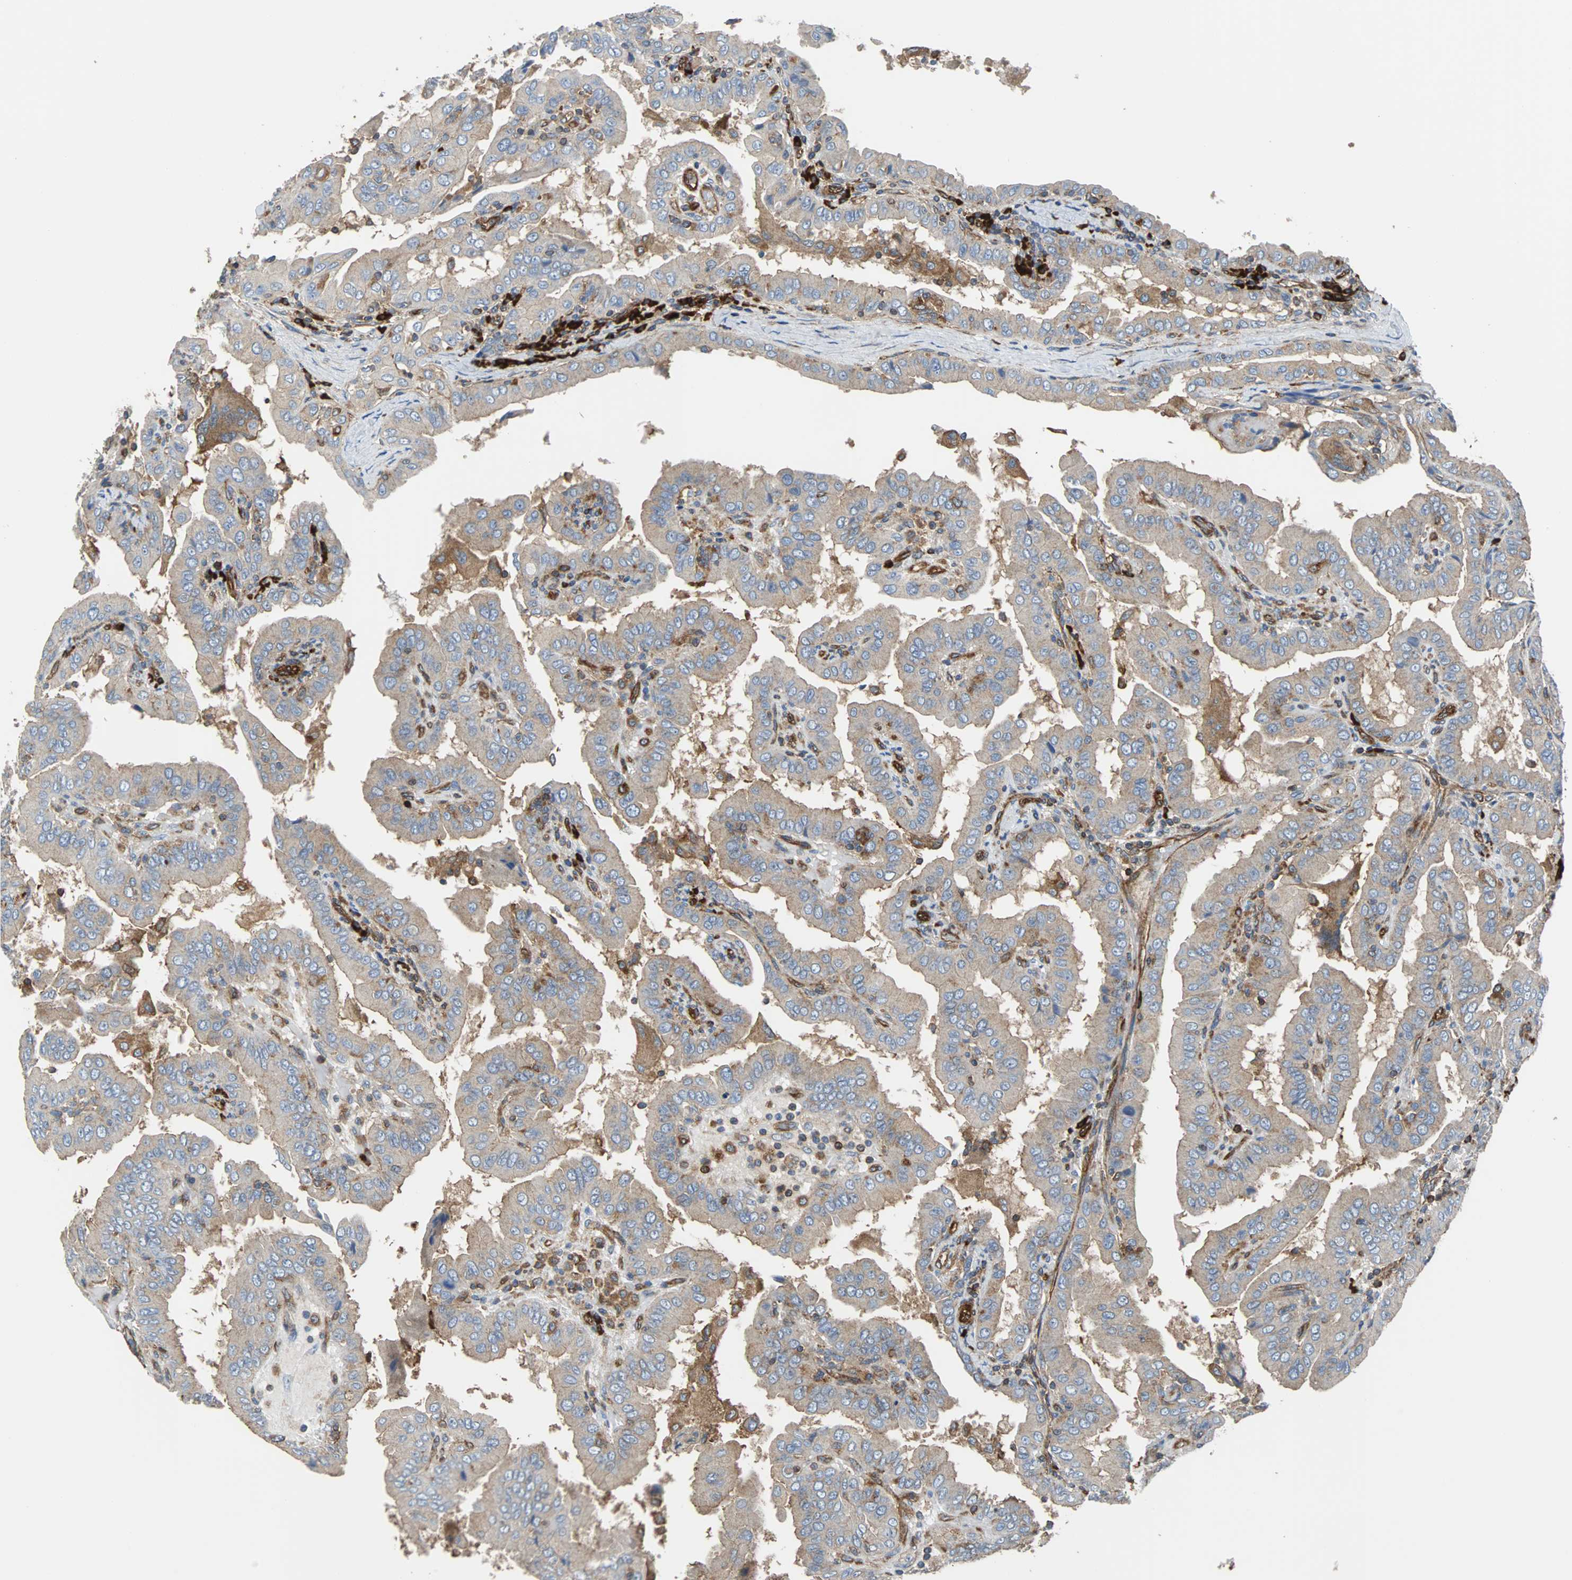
{"staining": {"intensity": "moderate", "quantity": ">75%", "location": "cytoplasmic/membranous"}, "tissue": "thyroid cancer", "cell_type": "Tumor cells", "image_type": "cancer", "snomed": [{"axis": "morphology", "description": "Papillary adenocarcinoma, NOS"}, {"axis": "topography", "description": "Thyroid gland"}], "caption": "Immunohistochemical staining of human thyroid papillary adenocarcinoma displays moderate cytoplasmic/membranous protein staining in approximately >75% of tumor cells. The staining was performed using DAB (3,3'-diaminobenzidine) to visualize the protein expression in brown, while the nuclei were stained in blue with hematoxylin (Magnification: 20x).", "gene": "PLCG2", "patient": {"sex": "male", "age": 33}}